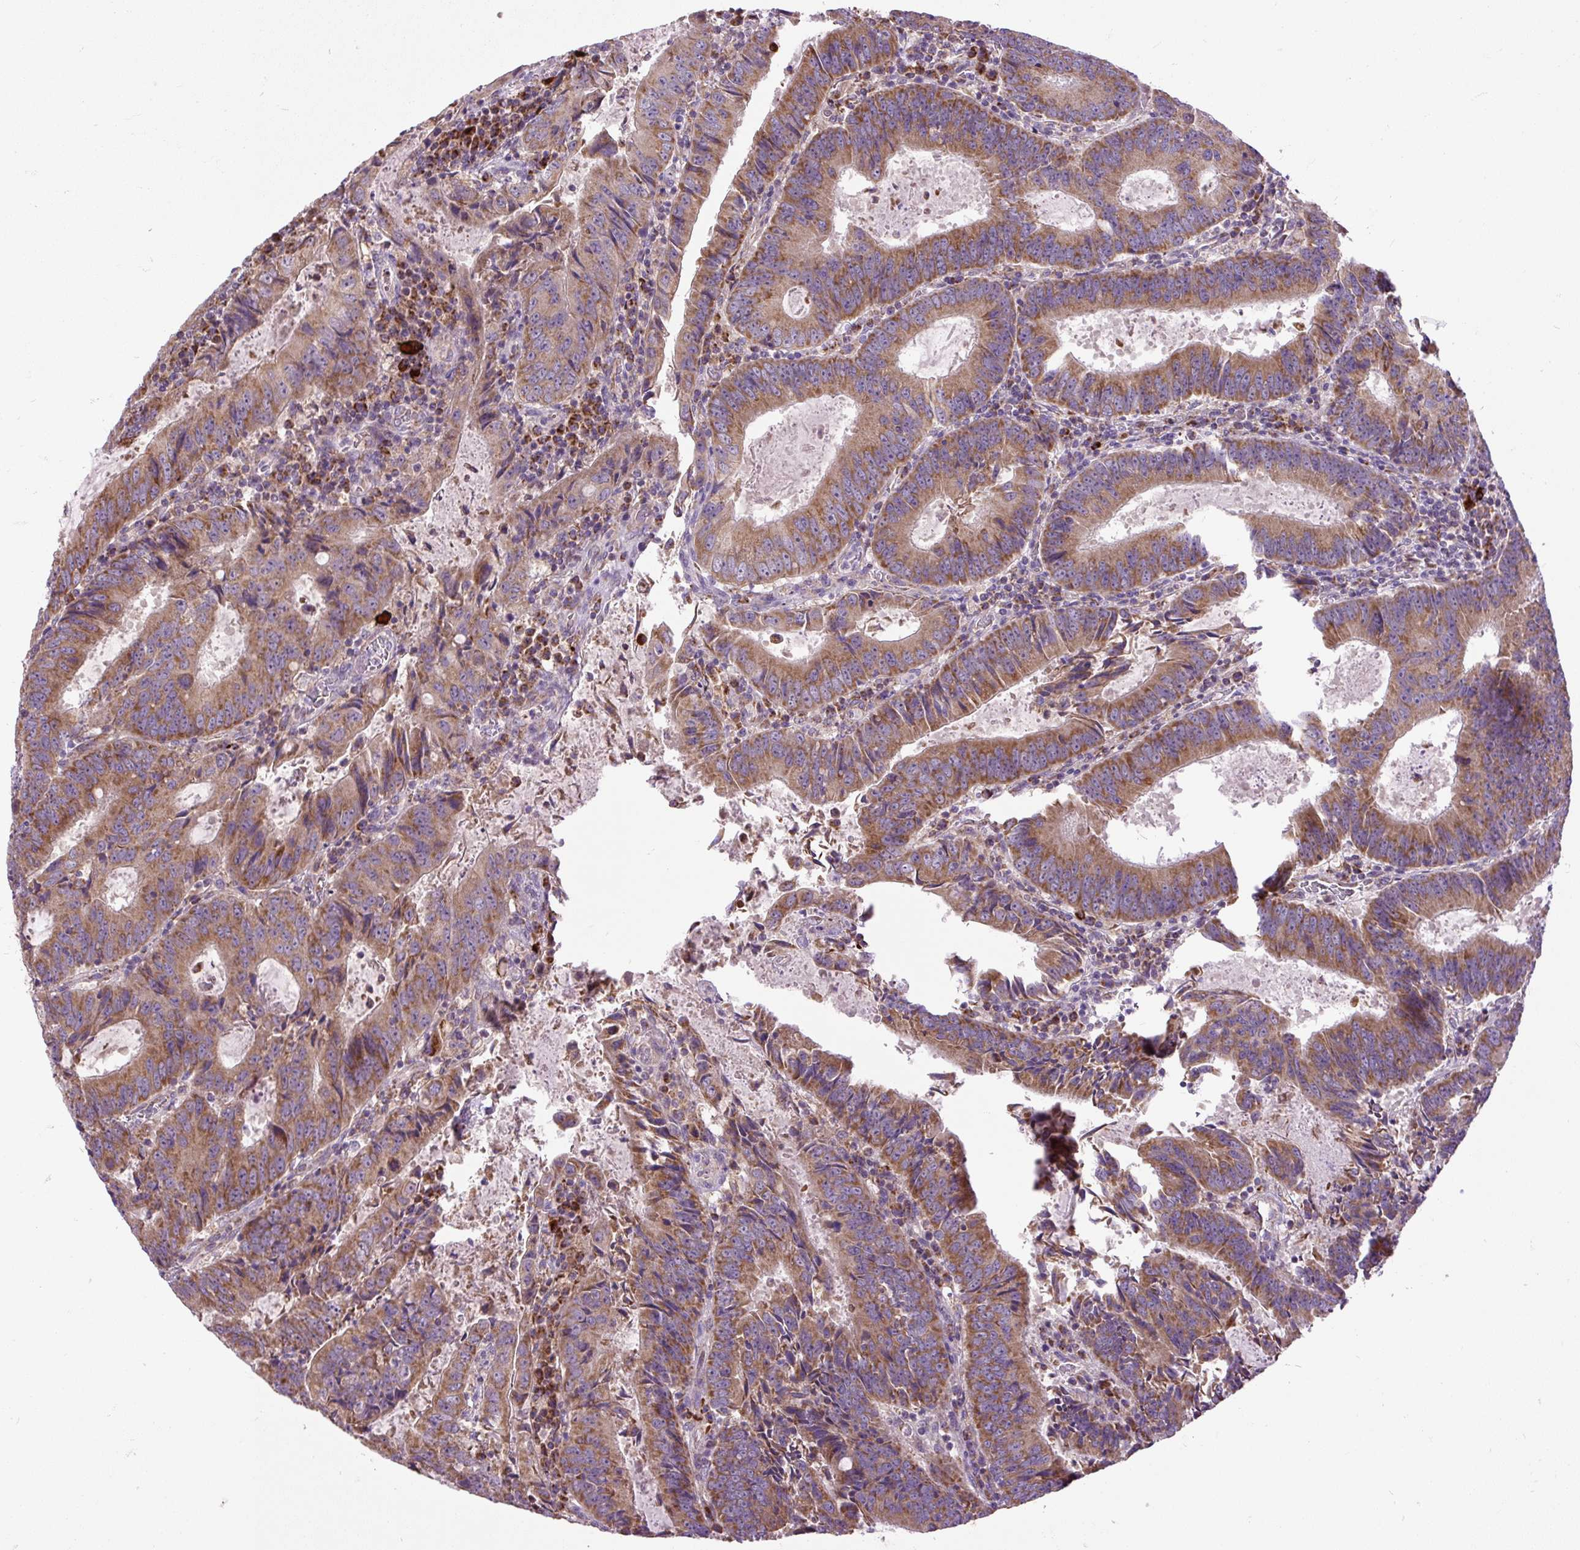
{"staining": {"intensity": "moderate", "quantity": ">75%", "location": "cytoplasmic/membranous"}, "tissue": "colorectal cancer", "cell_type": "Tumor cells", "image_type": "cancer", "snomed": [{"axis": "morphology", "description": "Adenocarcinoma, NOS"}, {"axis": "topography", "description": "Colon"}], "caption": "Colorectal cancer (adenocarcinoma) tissue exhibits moderate cytoplasmic/membranous positivity in approximately >75% of tumor cells", "gene": "TM2D3", "patient": {"sex": "male", "age": 67}}